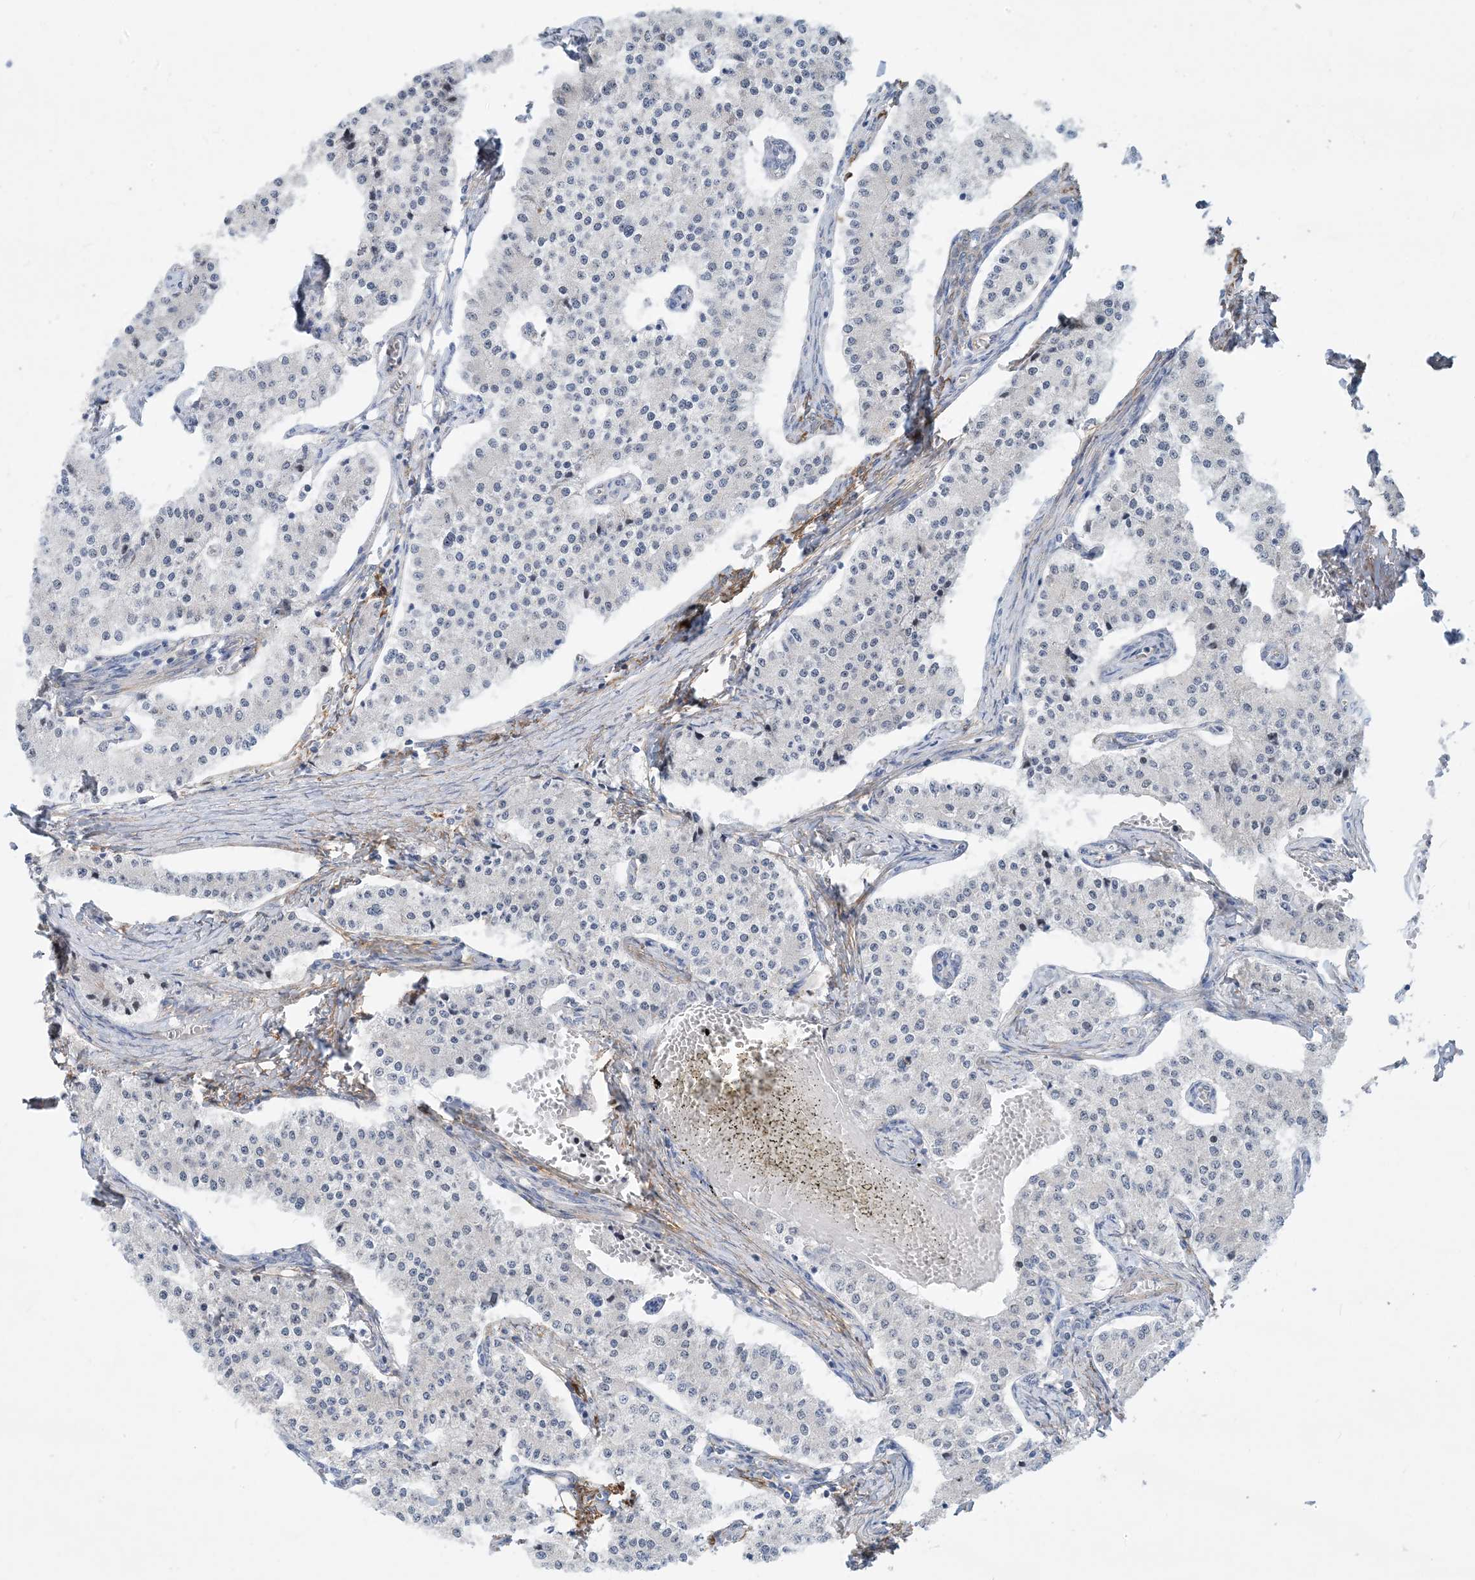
{"staining": {"intensity": "negative", "quantity": "none", "location": "none"}, "tissue": "carcinoid", "cell_type": "Tumor cells", "image_type": "cancer", "snomed": [{"axis": "morphology", "description": "Carcinoid, malignant, NOS"}, {"axis": "topography", "description": "Colon"}], "caption": "Malignant carcinoid was stained to show a protein in brown. There is no significant expression in tumor cells.", "gene": "EIF2A", "patient": {"sex": "female", "age": 52}}